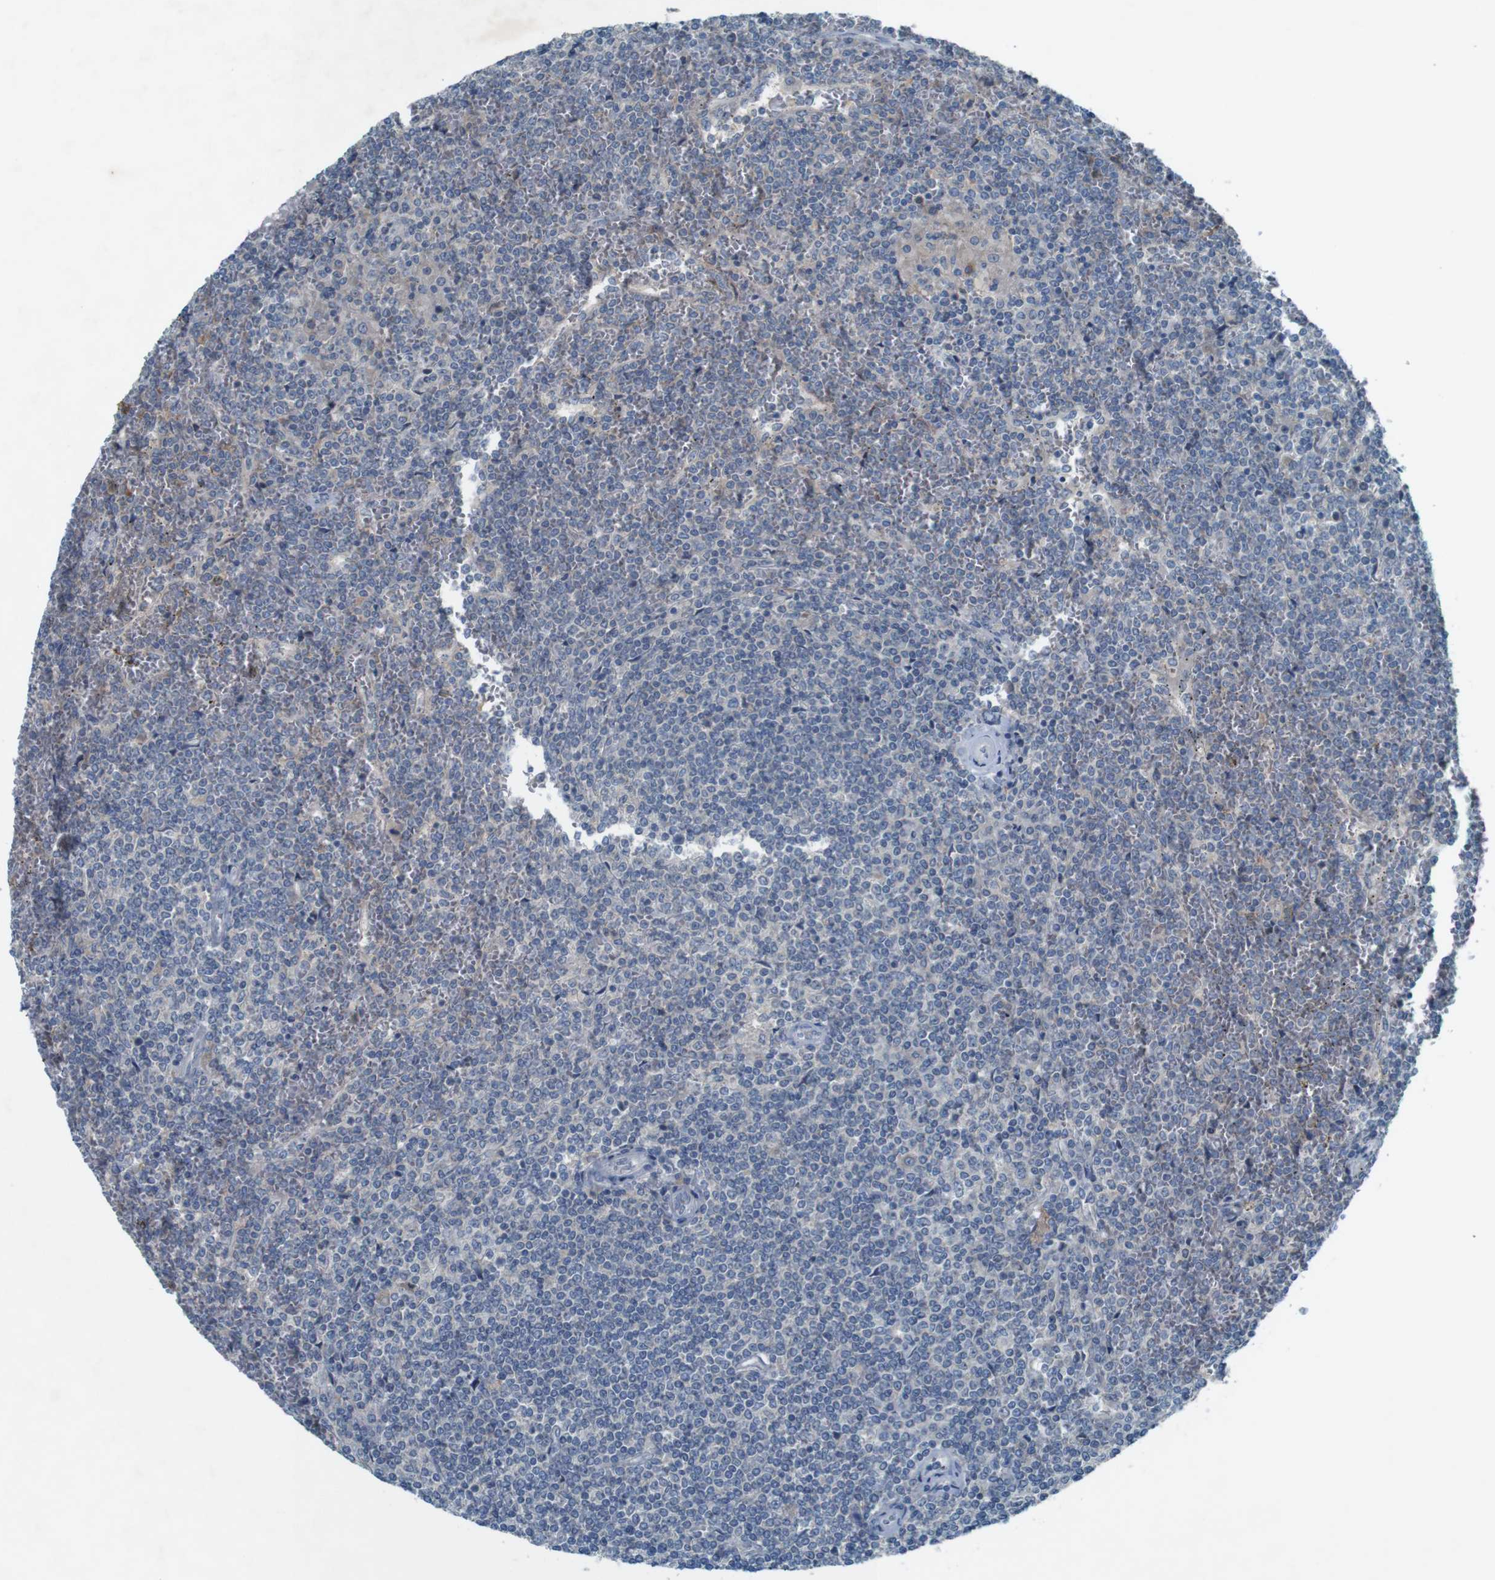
{"staining": {"intensity": "weak", "quantity": "<25%", "location": "cytoplasmic/membranous"}, "tissue": "lymphoma", "cell_type": "Tumor cells", "image_type": "cancer", "snomed": [{"axis": "morphology", "description": "Malignant lymphoma, non-Hodgkin's type, Low grade"}, {"axis": "topography", "description": "Spleen"}], "caption": "A histopathology image of human lymphoma is negative for staining in tumor cells.", "gene": "MOGAT3", "patient": {"sex": "female", "age": 19}}